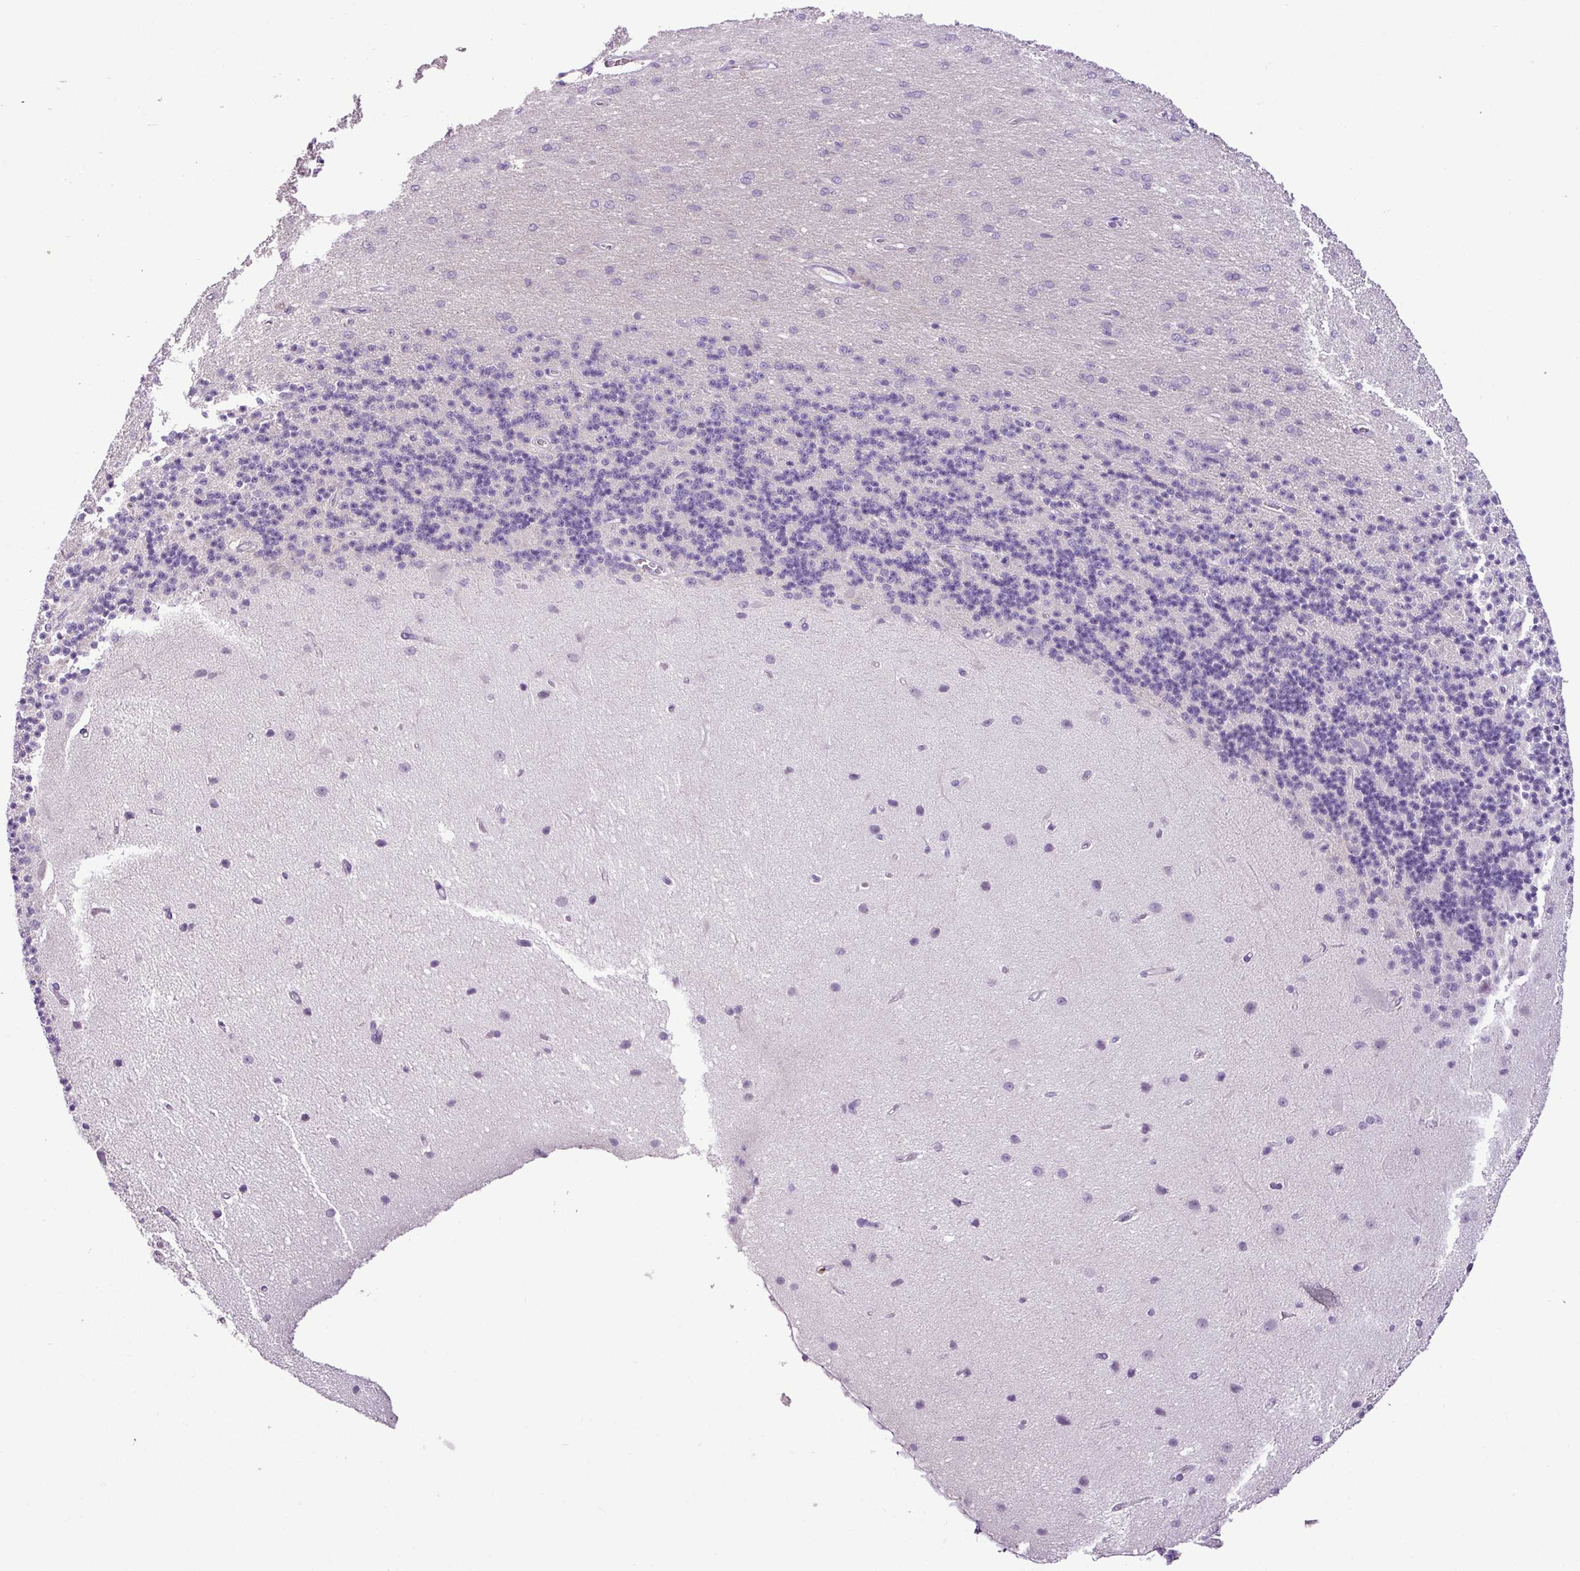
{"staining": {"intensity": "negative", "quantity": "none", "location": "none"}, "tissue": "cerebellum", "cell_type": "Cells in granular layer", "image_type": "normal", "snomed": [{"axis": "morphology", "description": "Normal tissue, NOS"}, {"axis": "topography", "description": "Cerebellum"}], "caption": "This micrograph is of benign cerebellum stained with immunohistochemistry (IHC) to label a protein in brown with the nuclei are counter-stained blue. There is no positivity in cells in granular layer.", "gene": "HTR3E", "patient": {"sex": "female", "age": 29}}